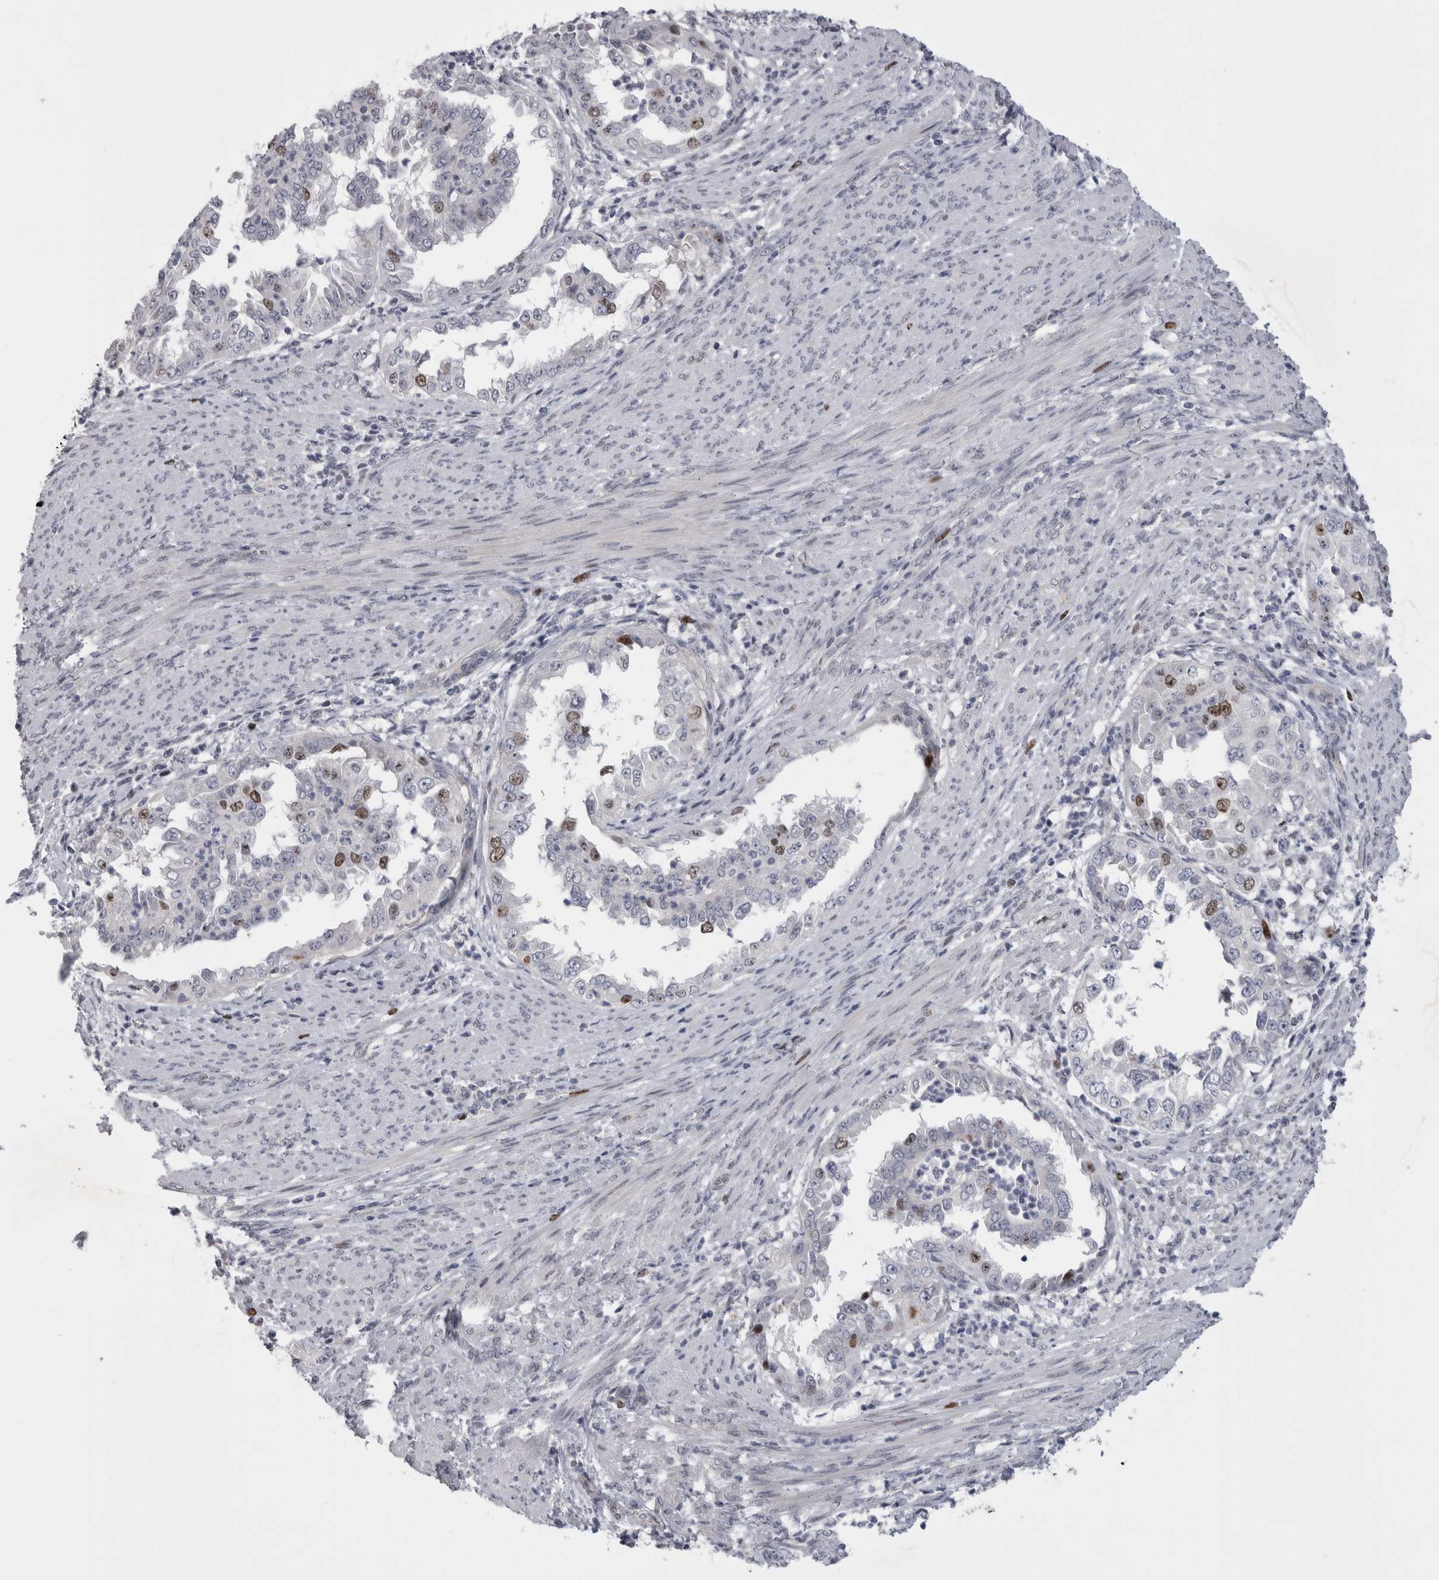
{"staining": {"intensity": "moderate", "quantity": "<25%", "location": "nuclear"}, "tissue": "endometrial cancer", "cell_type": "Tumor cells", "image_type": "cancer", "snomed": [{"axis": "morphology", "description": "Adenocarcinoma, NOS"}, {"axis": "topography", "description": "Endometrium"}], "caption": "This photomicrograph exhibits IHC staining of human endometrial cancer, with low moderate nuclear positivity in approximately <25% of tumor cells.", "gene": "KIF18B", "patient": {"sex": "female", "age": 85}}